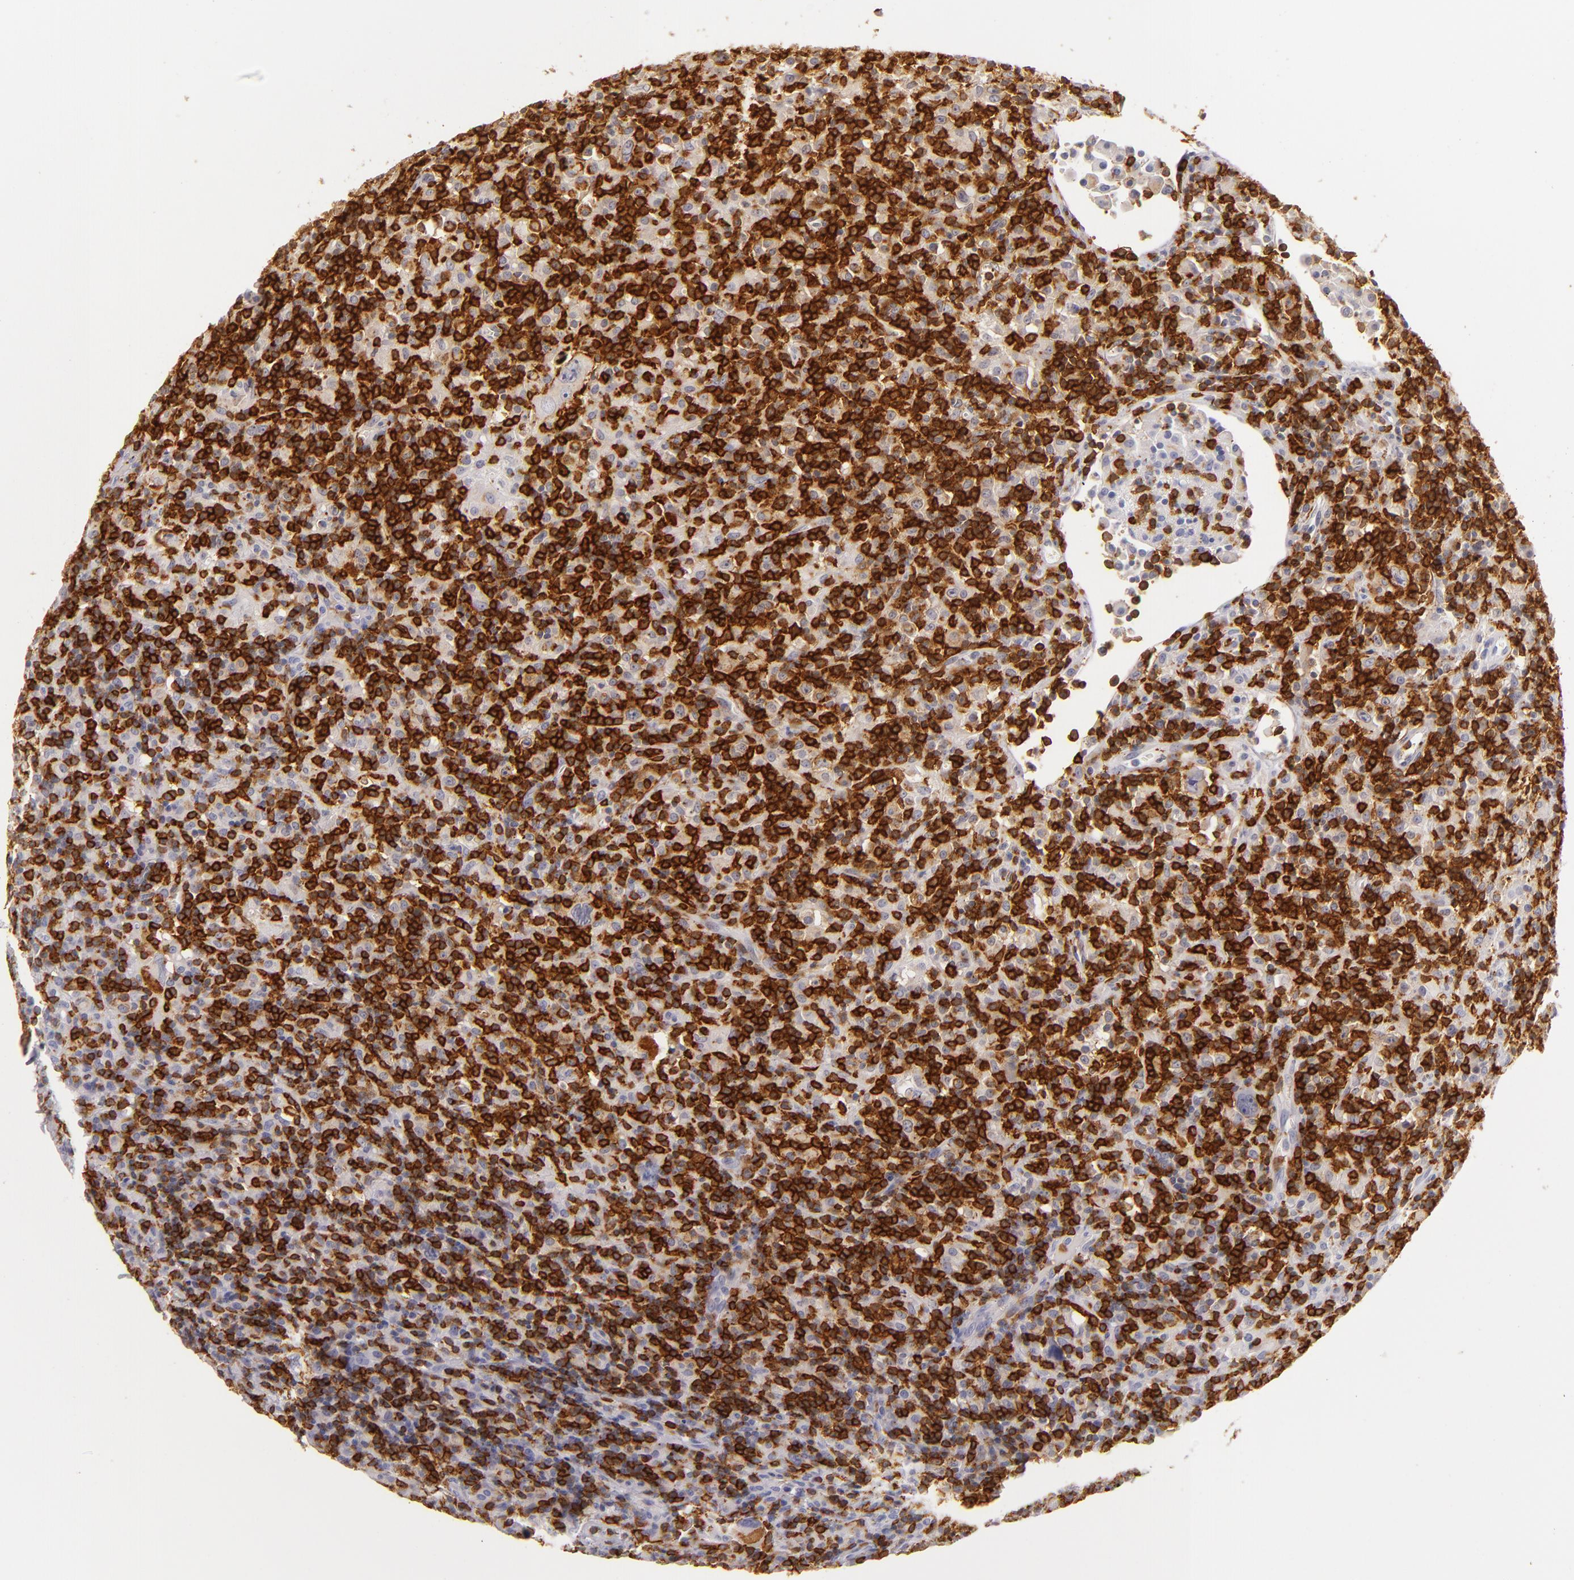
{"staining": {"intensity": "strong", "quantity": ">75%", "location": "nuclear"}, "tissue": "lymphoma", "cell_type": "Tumor cells", "image_type": "cancer", "snomed": [{"axis": "morphology", "description": "Hodgkin's disease, NOS"}, {"axis": "topography", "description": "Lymph node"}], "caption": "Approximately >75% of tumor cells in human lymphoma reveal strong nuclear protein positivity as visualized by brown immunohistochemical staining.", "gene": "LAT", "patient": {"sex": "male", "age": 46}}